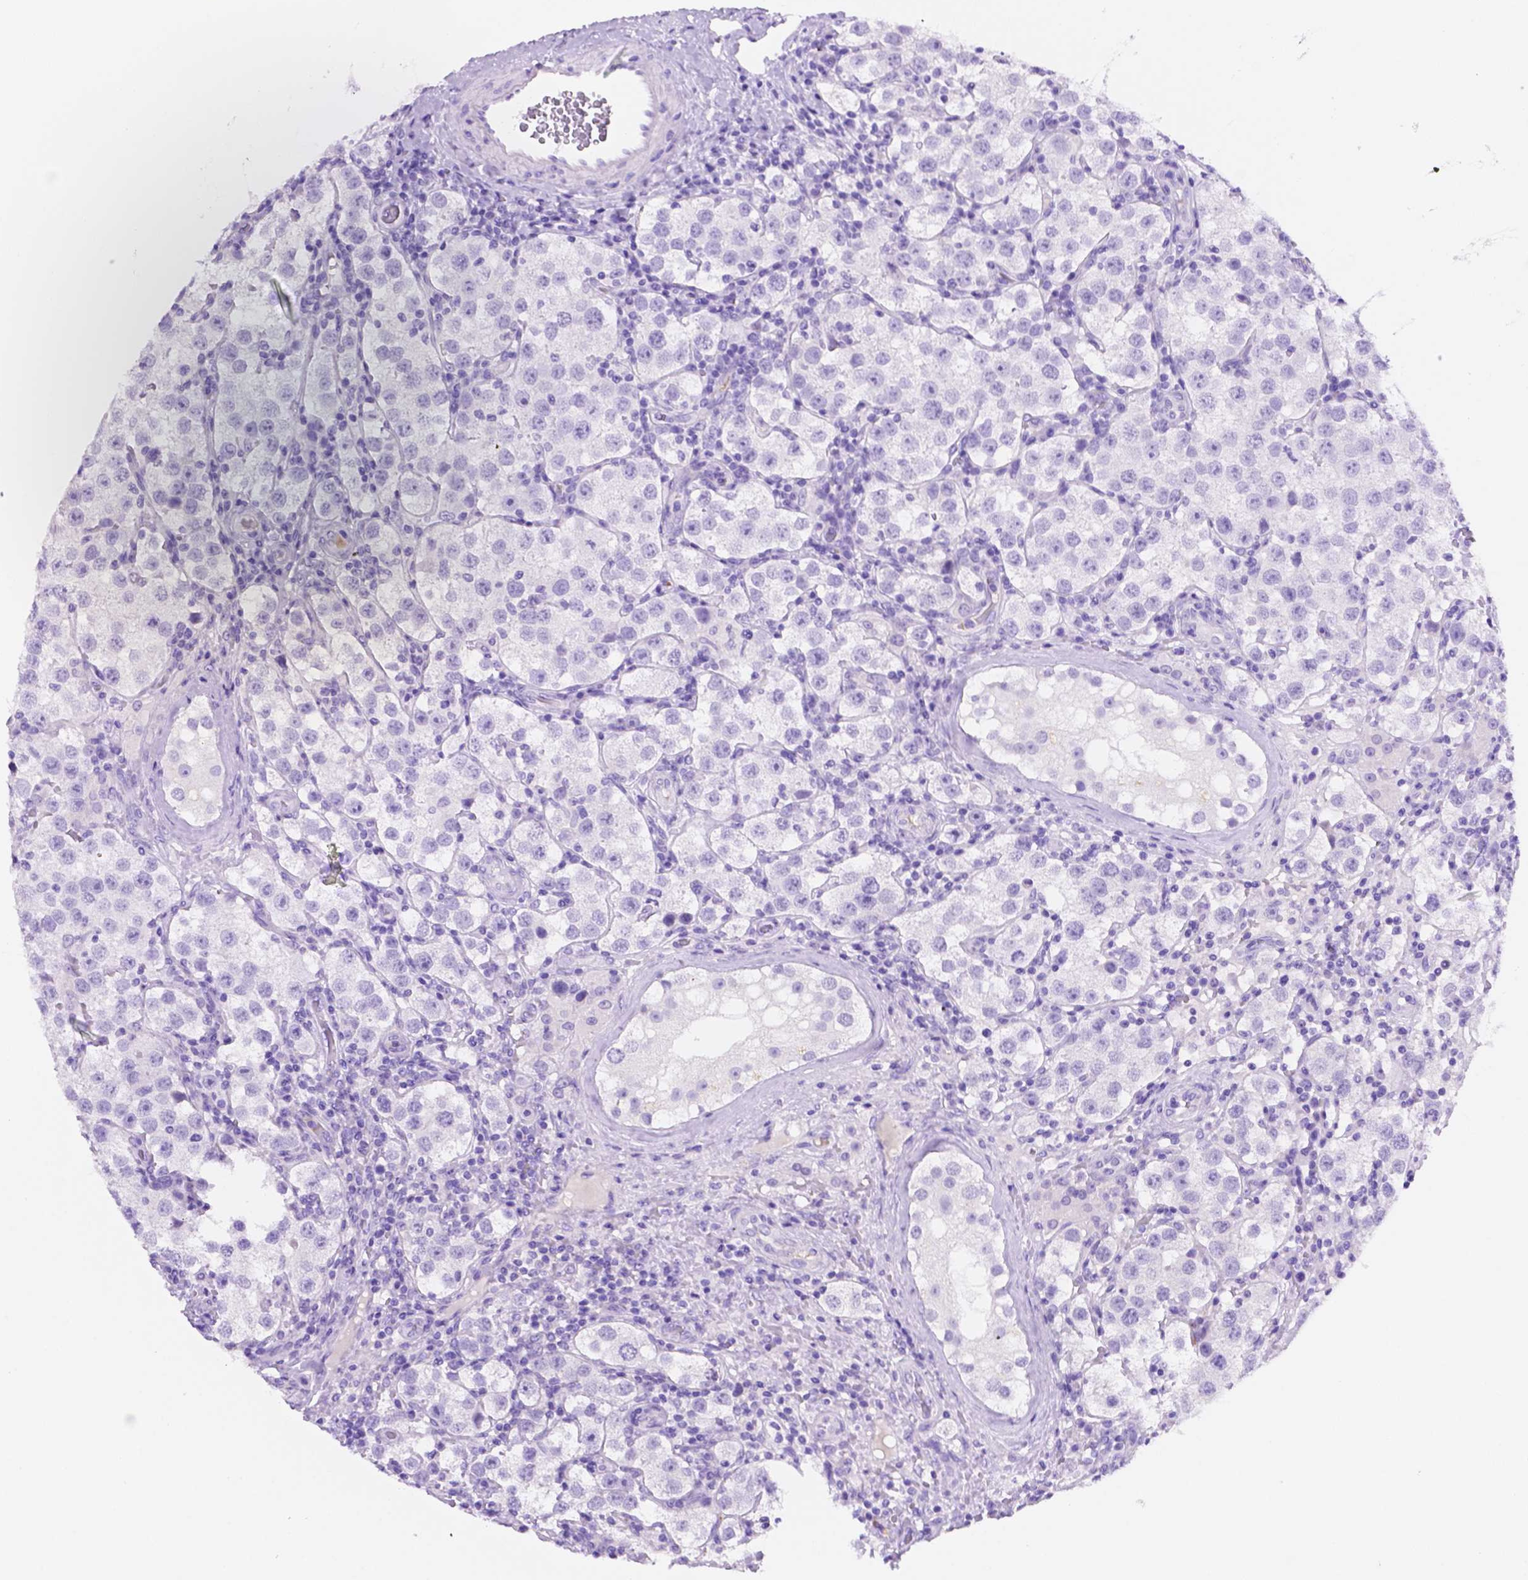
{"staining": {"intensity": "negative", "quantity": "none", "location": "none"}, "tissue": "testis cancer", "cell_type": "Tumor cells", "image_type": "cancer", "snomed": [{"axis": "morphology", "description": "Seminoma, NOS"}, {"axis": "topography", "description": "Testis"}], "caption": "DAB immunohistochemical staining of testis seminoma reveals no significant staining in tumor cells.", "gene": "FOXB2", "patient": {"sex": "male", "age": 37}}